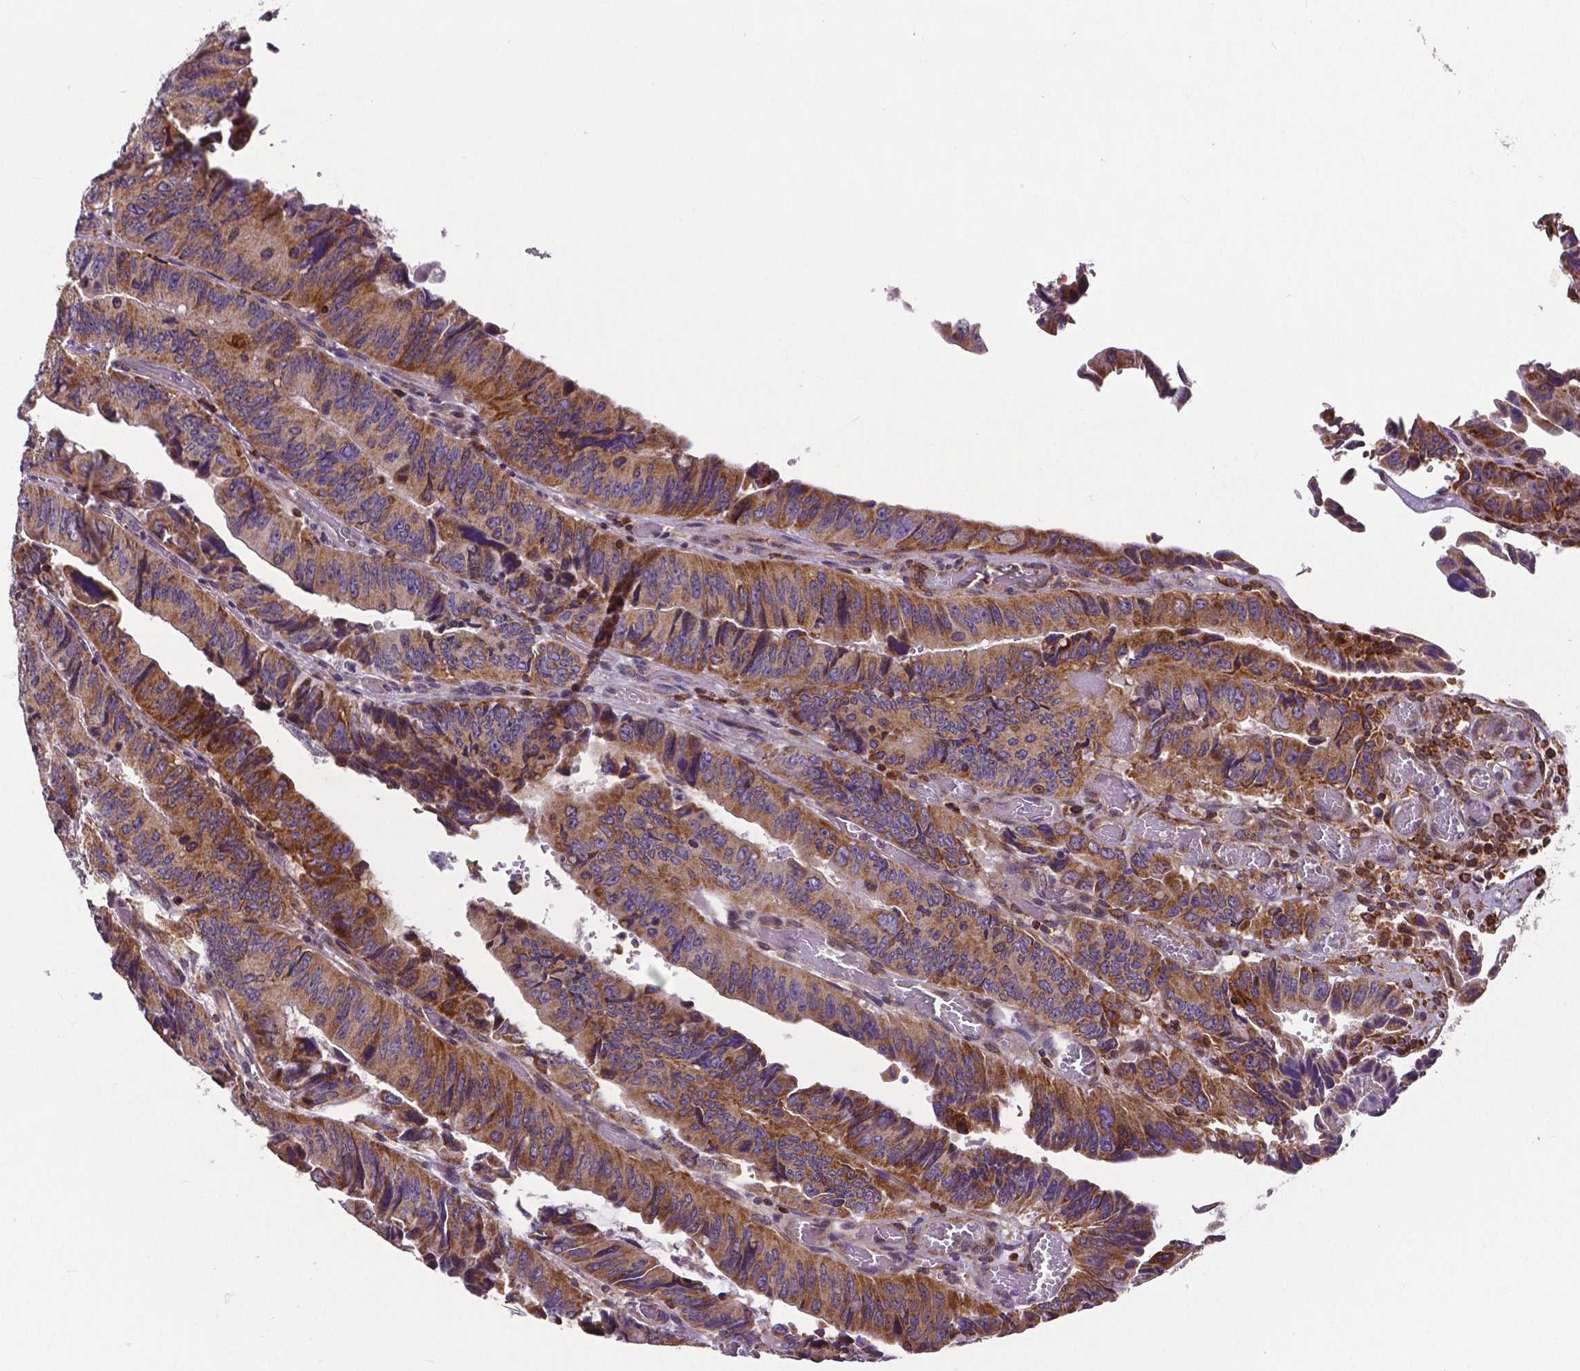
{"staining": {"intensity": "moderate", "quantity": ">75%", "location": "cytoplasmic/membranous"}, "tissue": "colorectal cancer", "cell_type": "Tumor cells", "image_type": "cancer", "snomed": [{"axis": "morphology", "description": "Adenocarcinoma, NOS"}, {"axis": "topography", "description": "Colon"}], "caption": "IHC (DAB (3,3'-diaminobenzidine)) staining of human colorectal cancer reveals moderate cytoplasmic/membranous protein staining in approximately >75% of tumor cells.", "gene": "MCL1", "patient": {"sex": "female", "age": 84}}